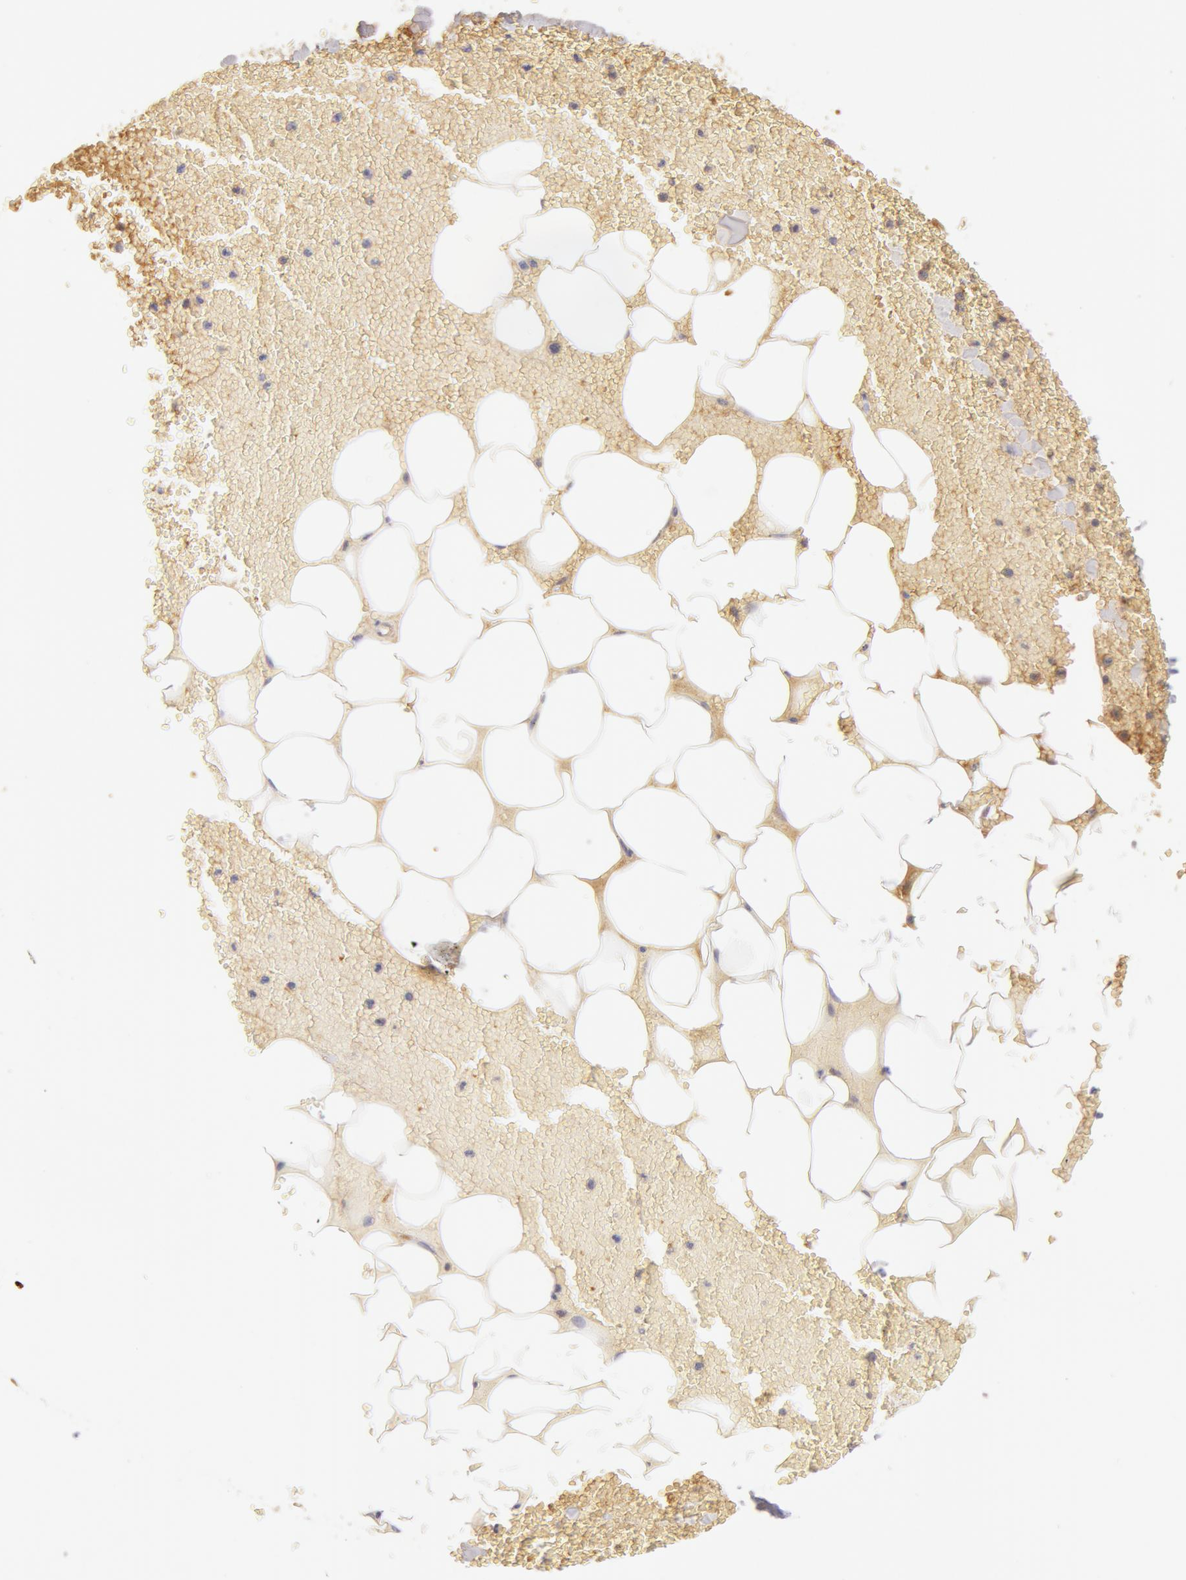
{"staining": {"intensity": "negative", "quantity": "none", "location": "none"}, "tissue": "adipose tissue", "cell_type": "Adipocytes", "image_type": "normal", "snomed": [{"axis": "morphology", "description": "Normal tissue, NOS"}, {"axis": "morphology", "description": "Inflammation, NOS"}, {"axis": "topography", "description": "Lymph node"}, {"axis": "topography", "description": "Peripheral nerve tissue"}], "caption": "IHC of normal human adipose tissue reveals no staining in adipocytes. The staining is performed using DAB brown chromogen with nuclei counter-stained in using hematoxylin.", "gene": "AHSG", "patient": {"sex": "male", "age": 52}}